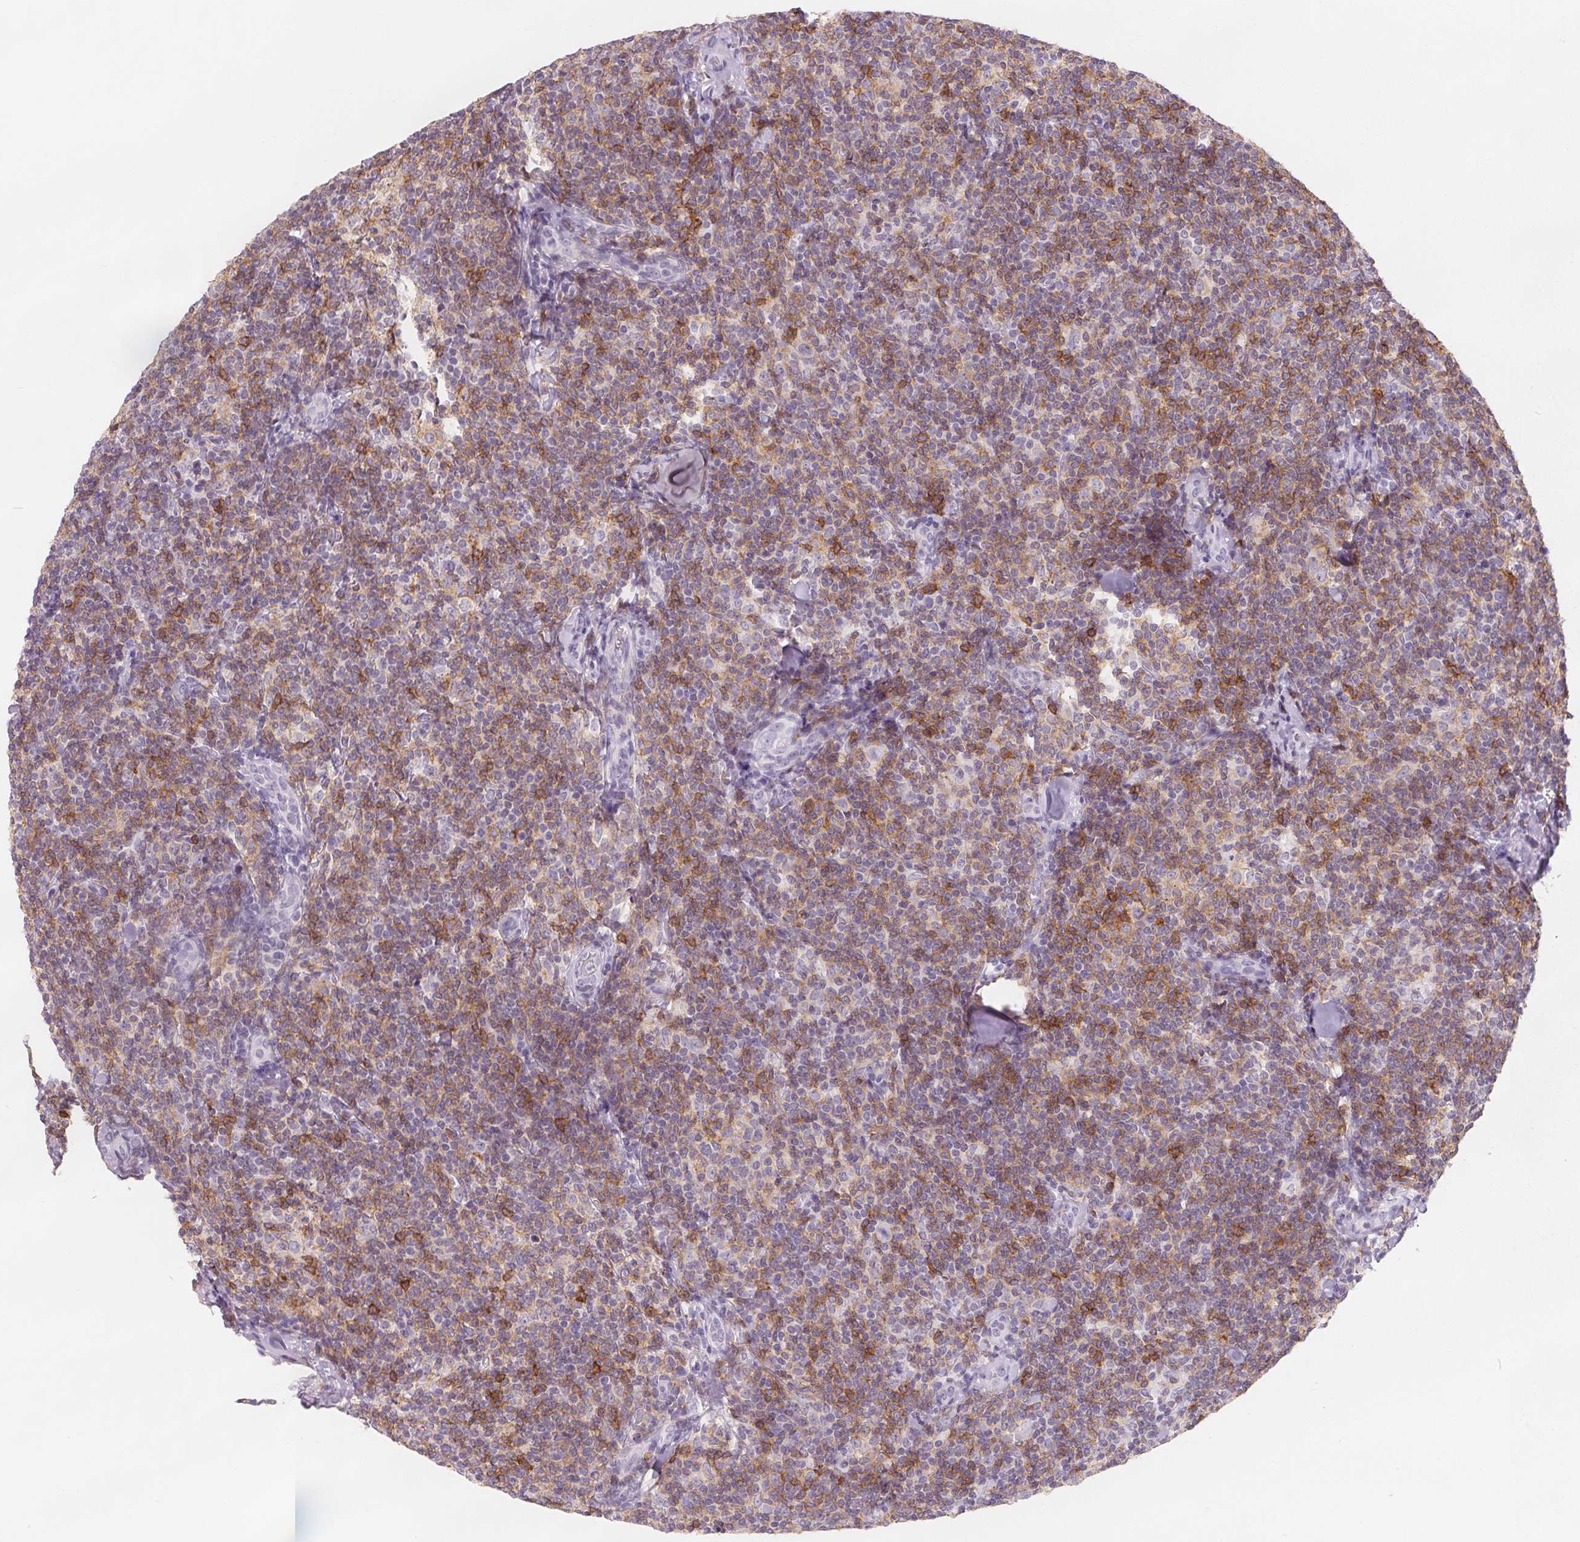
{"staining": {"intensity": "moderate", "quantity": "25%-75%", "location": "cytoplasmic/membranous"}, "tissue": "lymphoma", "cell_type": "Tumor cells", "image_type": "cancer", "snomed": [{"axis": "morphology", "description": "Malignant lymphoma, non-Hodgkin's type, Low grade"}, {"axis": "topography", "description": "Lymph node"}], "caption": "Human low-grade malignant lymphoma, non-Hodgkin's type stained with a protein marker demonstrates moderate staining in tumor cells.", "gene": "CD69", "patient": {"sex": "female", "age": 56}}